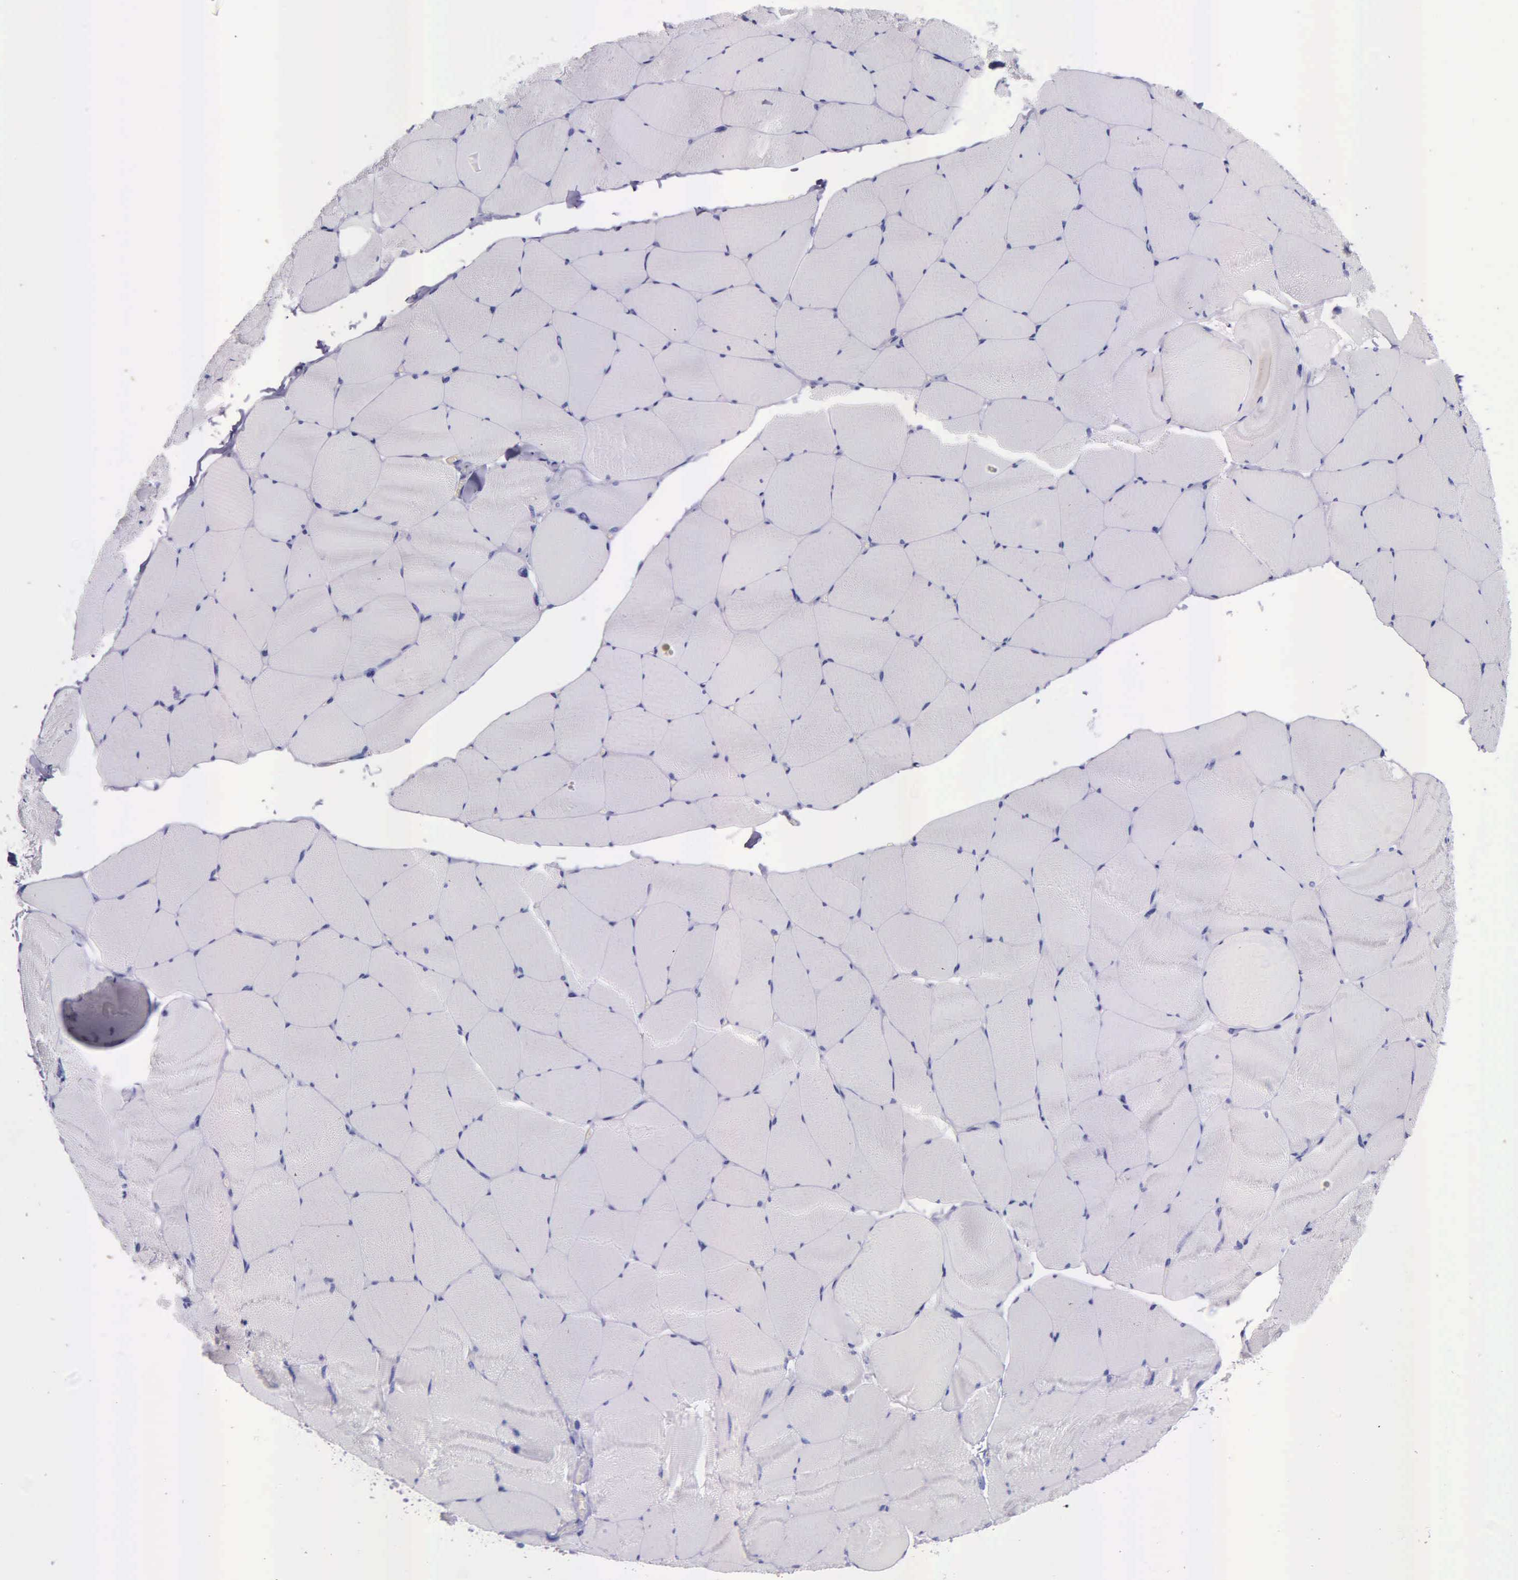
{"staining": {"intensity": "negative", "quantity": "none", "location": "none"}, "tissue": "skeletal muscle", "cell_type": "Myocytes", "image_type": "normal", "snomed": [{"axis": "morphology", "description": "Normal tissue, NOS"}, {"axis": "topography", "description": "Skeletal muscle"}, {"axis": "topography", "description": "Salivary gland"}], "caption": "A high-resolution photomicrograph shows immunohistochemistry staining of benign skeletal muscle, which demonstrates no significant expression in myocytes.", "gene": "KLK2", "patient": {"sex": "male", "age": 62}}